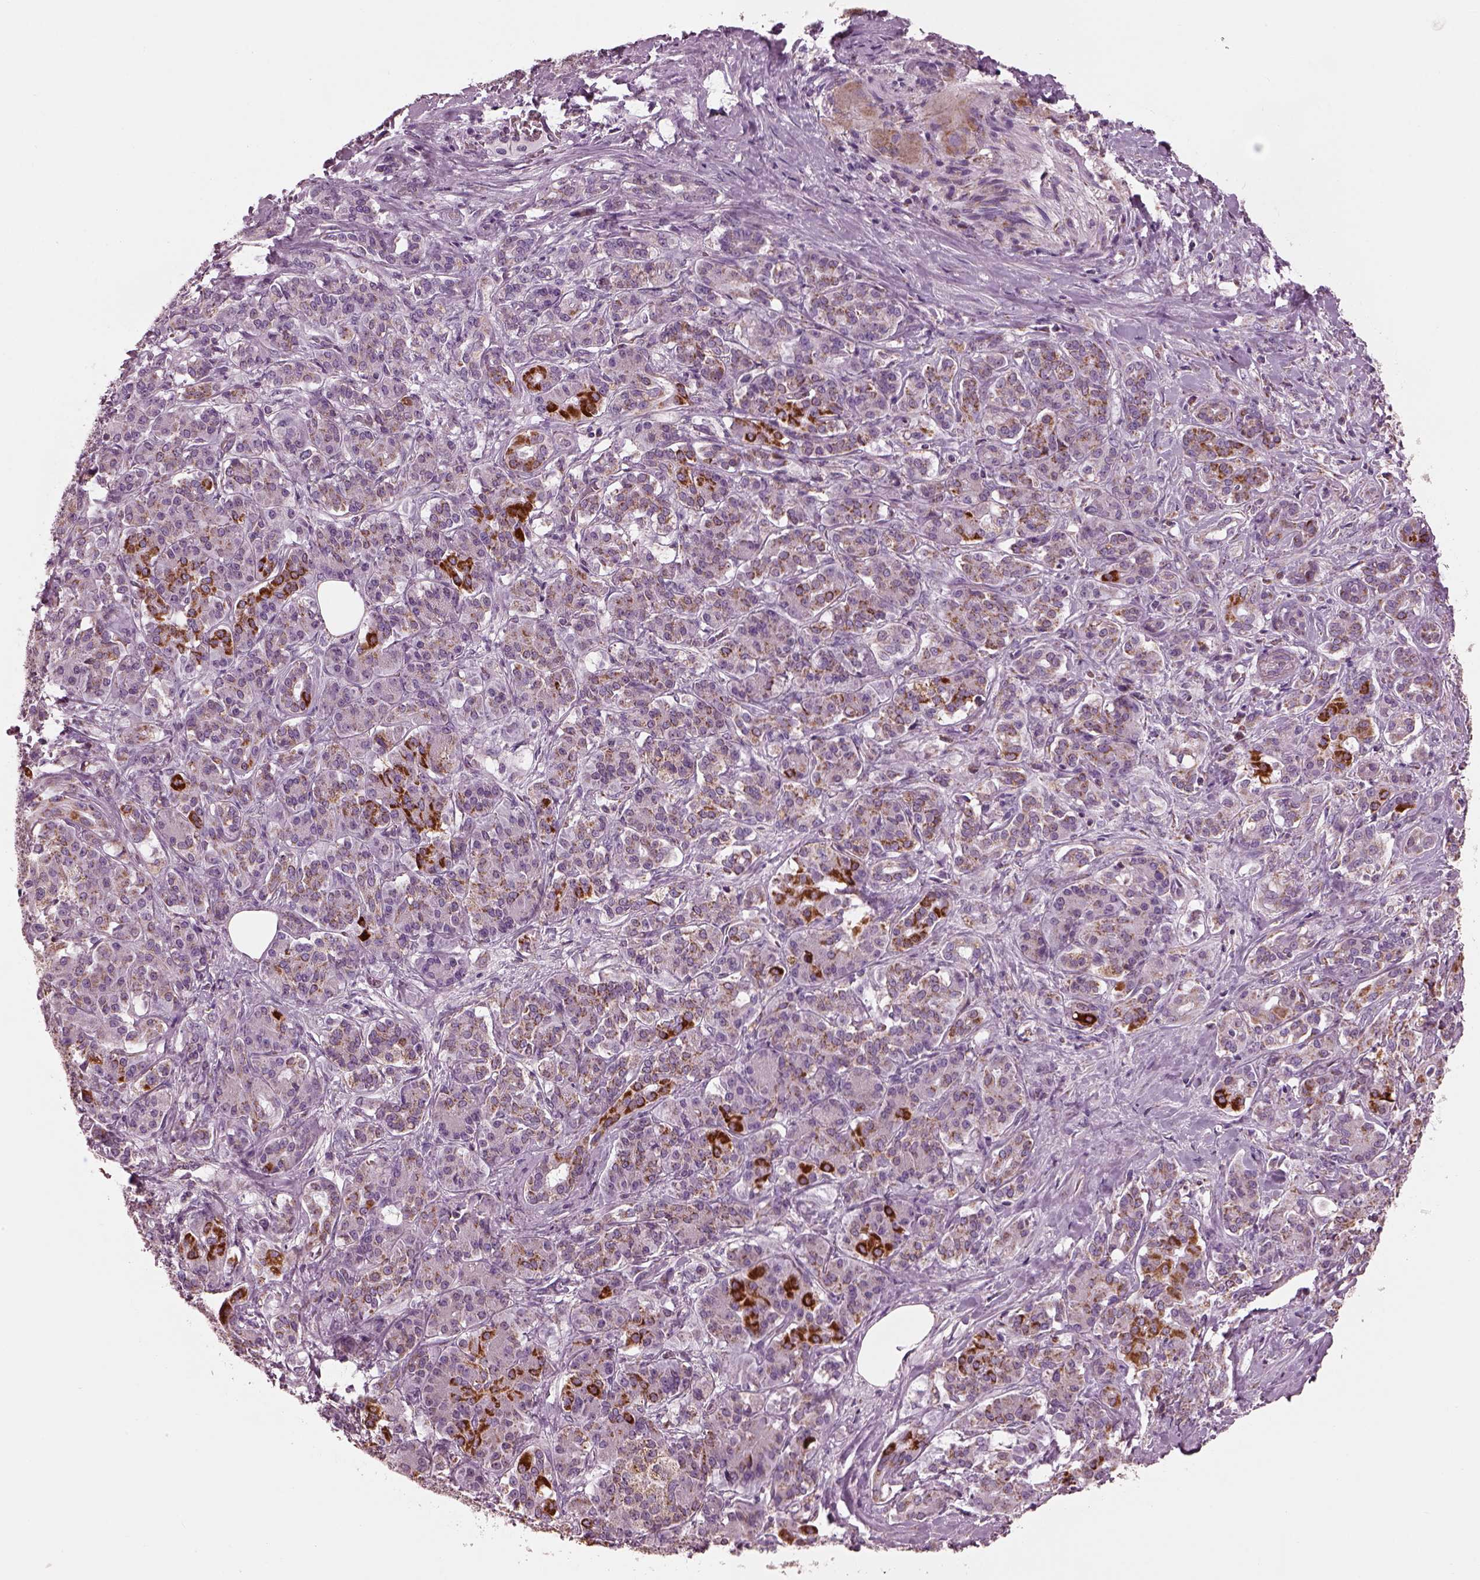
{"staining": {"intensity": "strong", "quantity": "<25%", "location": "cytoplasmic/membranous"}, "tissue": "pancreatic cancer", "cell_type": "Tumor cells", "image_type": "cancer", "snomed": [{"axis": "morphology", "description": "Normal tissue, NOS"}, {"axis": "morphology", "description": "Inflammation, NOS"}, {"axis": "morphology", "description": "Adenocarcinoma, NOS"}, {"axis": "topography", "description": "Pancreas"}], "caption": "Human pancreatic adenocarcinoma stained for a protein (brown) displays strong cytoplasmic/membranous positive expression in about <25% of tumor cells.", "gene": "ATP5MF", "patient": {"sex": "male", "age": 57}}